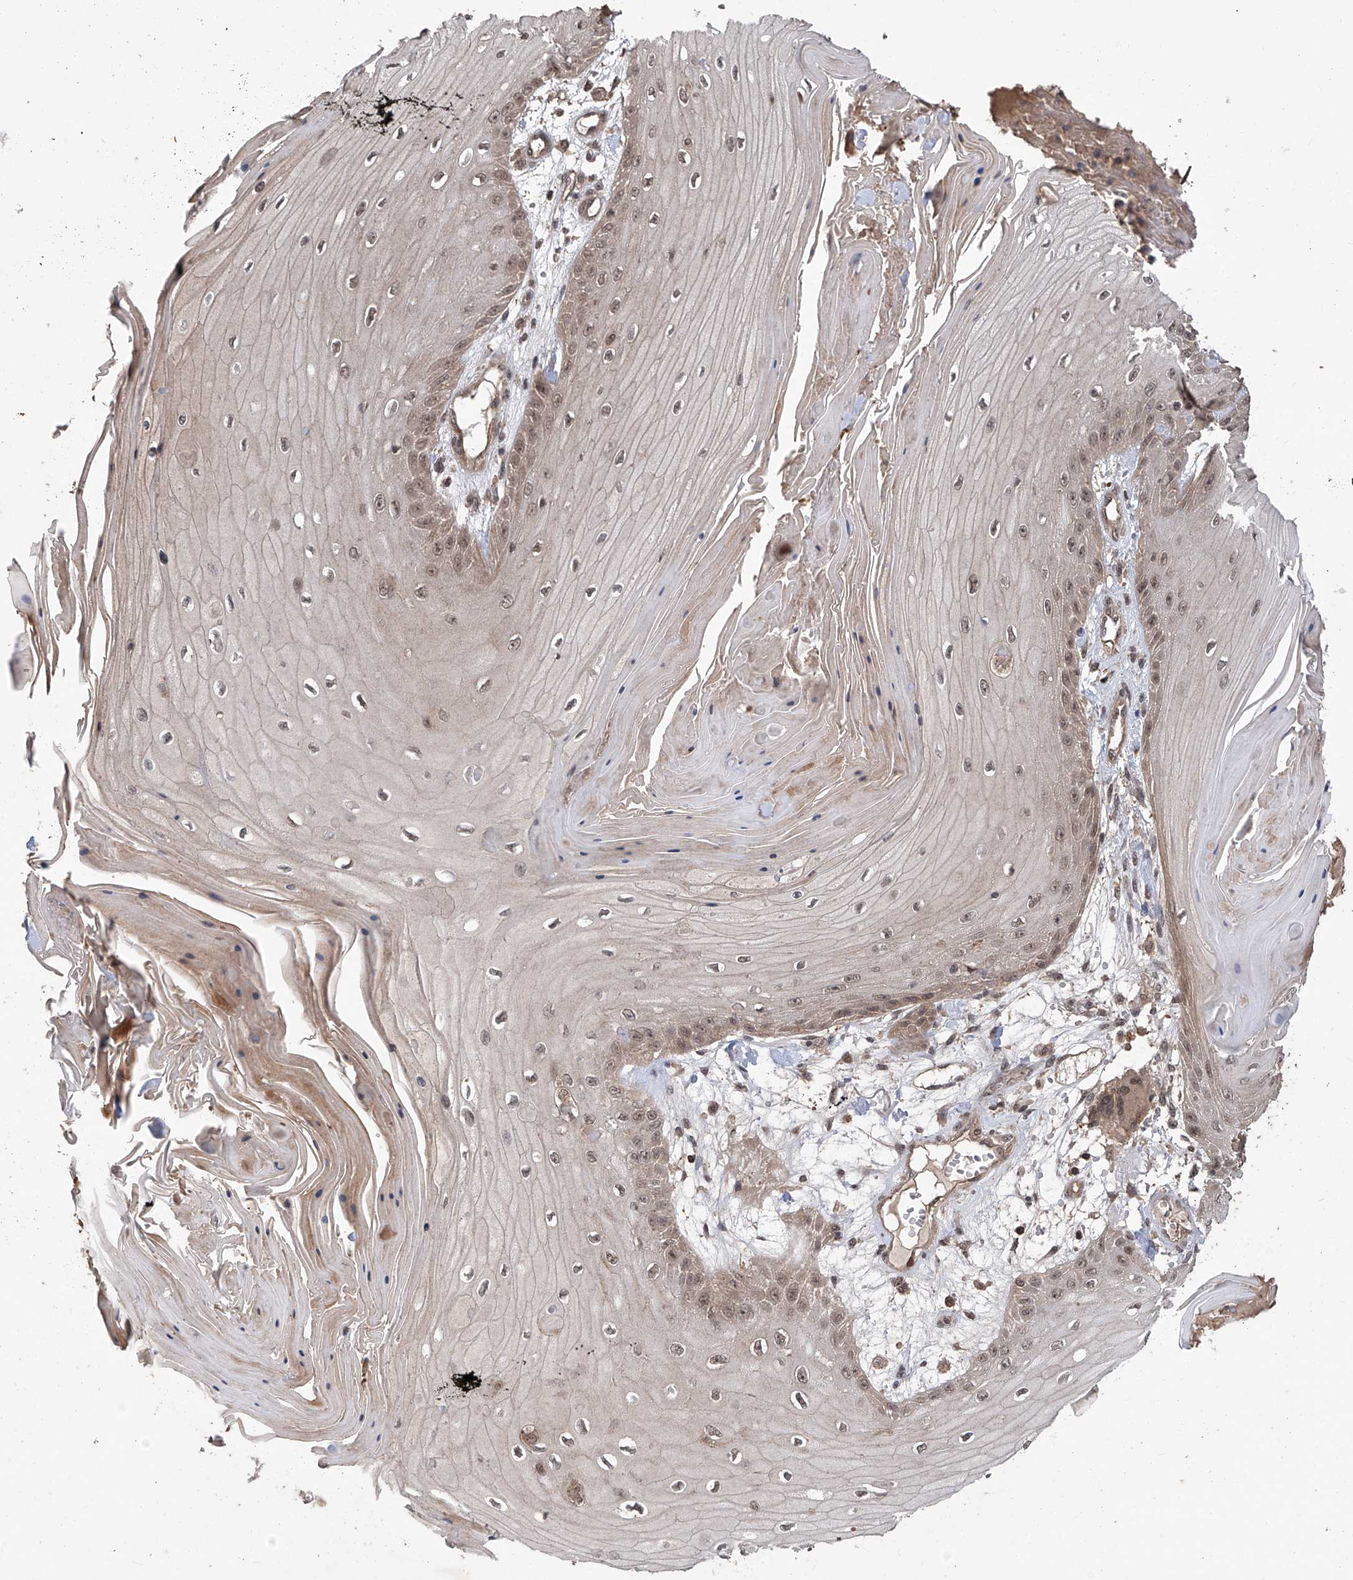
{"staining": {"intensity": "weak", "quantity": ">75%", "location": "nuclear"}, "tissue": "skin cancer", "cell_type": "Tumor cells", "image_type": "cancer", "snomed": [{"axis": "morphology", "description": "Squamous cell carcinoma, NOS"}, {"axis": "topography", "description": "Skin"}], "caption": "Immunohistochemical staining of human skin squamous cell carcinoma exhibits weak nuclear protein expression in approximately >75% of tumor cells.", "gene": "LYSMD4", "patient": {"sex": "male", "age": 74}}